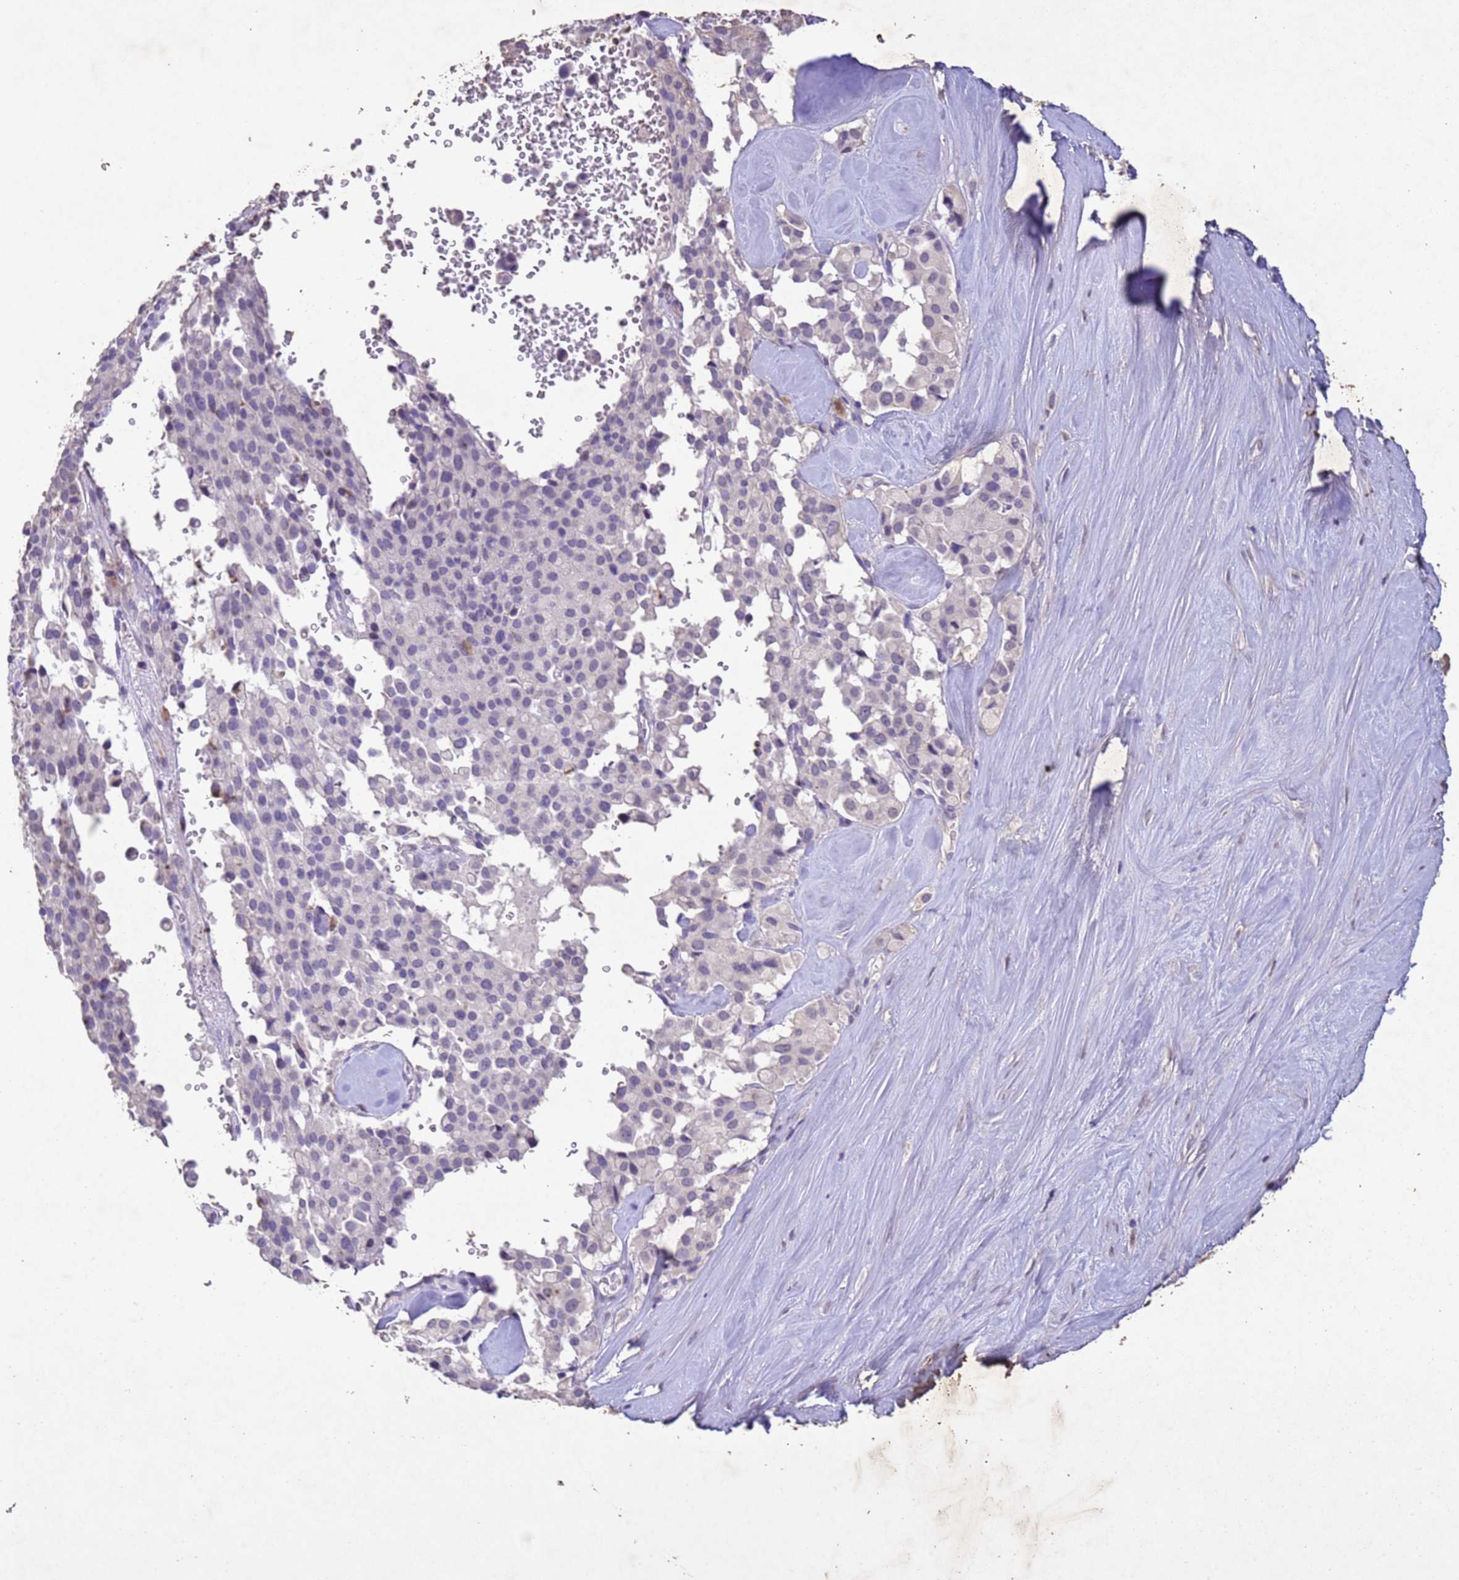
{"staining": {"intensity": "negative", "quantity": "none", "location": "none"}, "tissue": "pancreatic cancer", "cell_type": "Tumor cells", "image_type": "cancer", "snomed": [{"axis": "morphology", "description": "Adenocarcinoma, NOS"}, {"axis": "topography", "description": "Pancreas"}], "caption": "Tumor cells are negative for brown protein staining in pancreatic adenocarcinoma.", "gene": "NLRP11", "patient": {"sex": "male", "age": 65}}